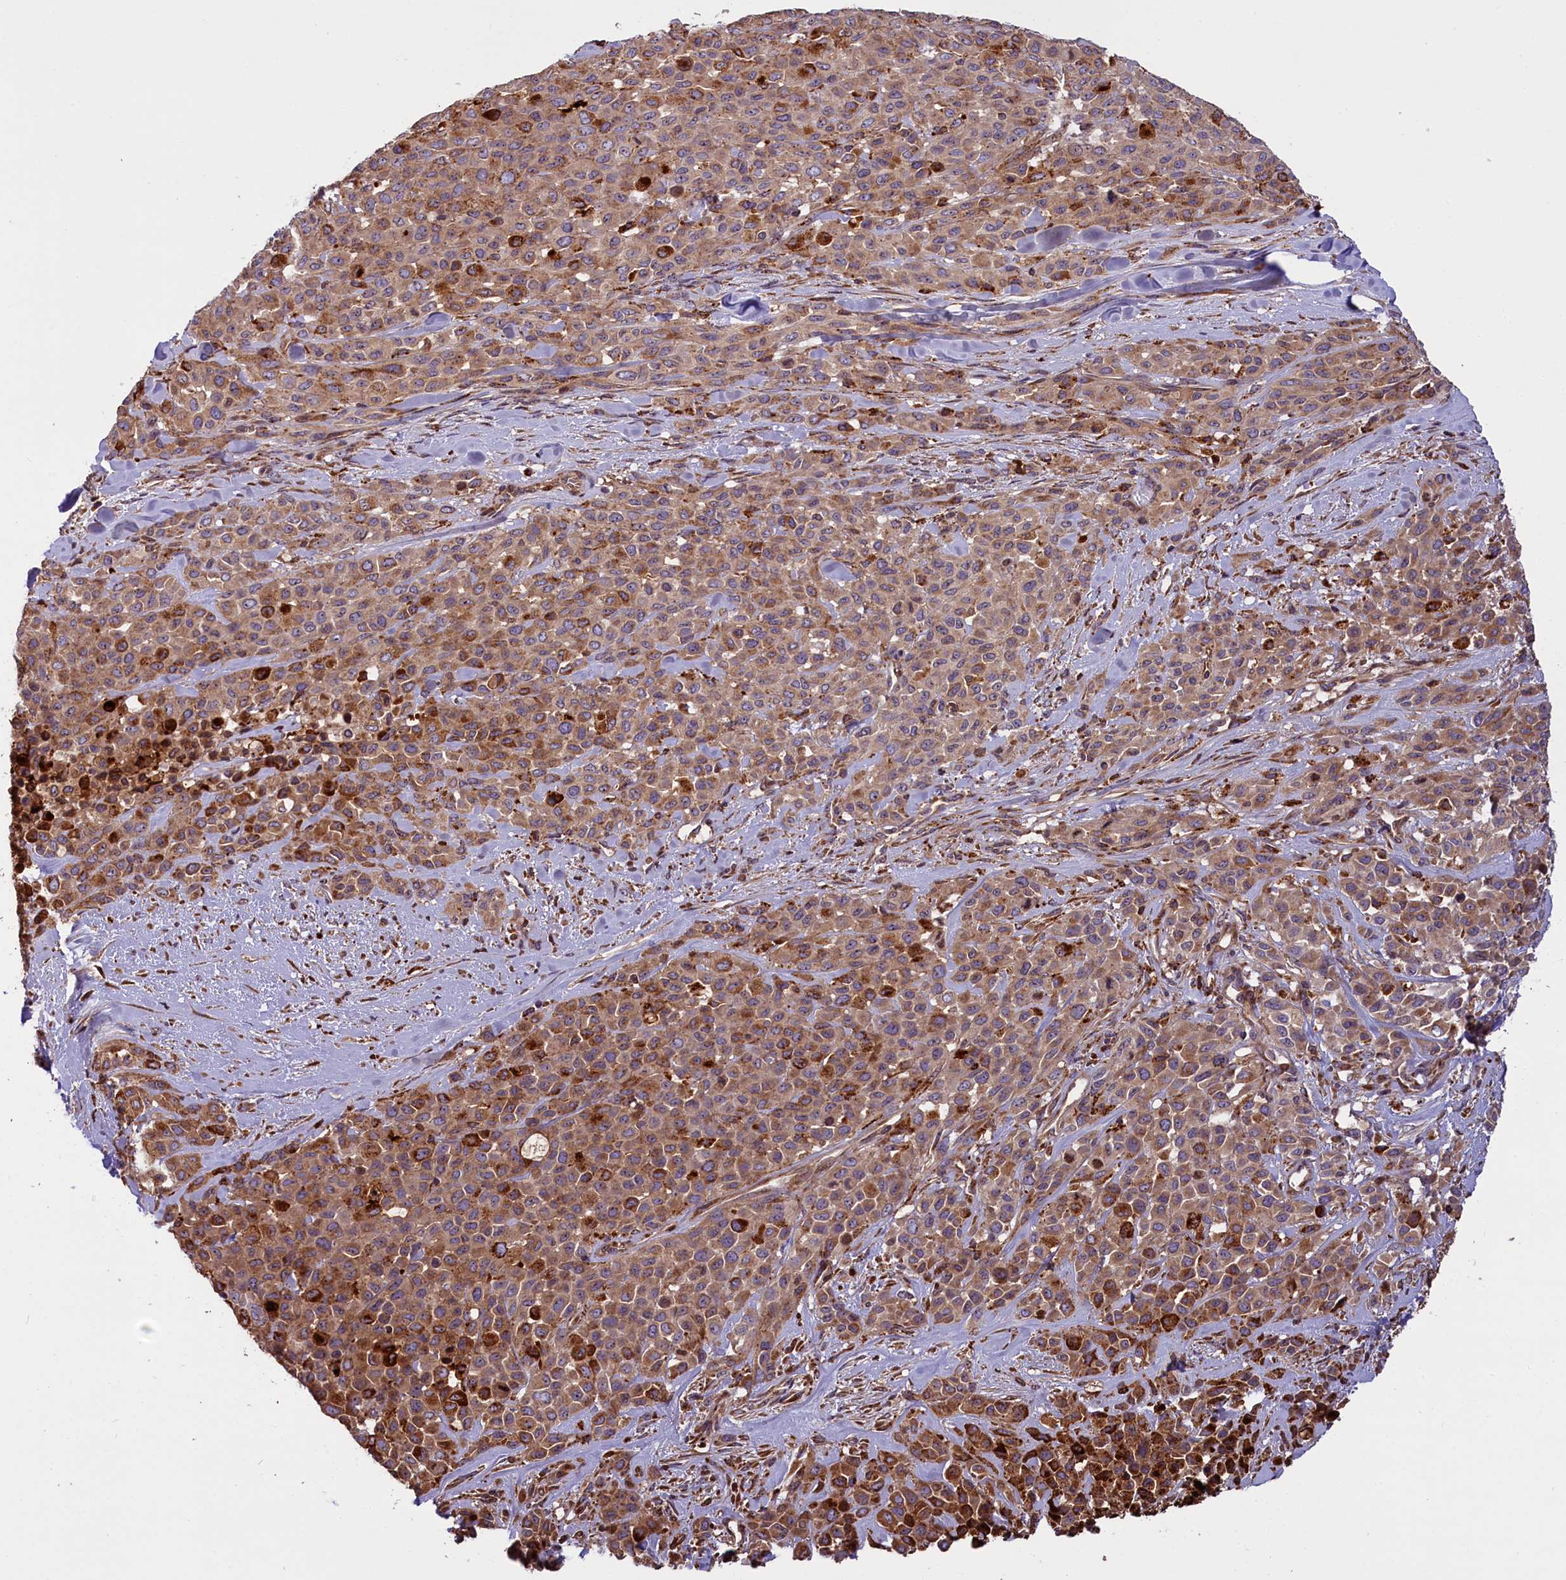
{"staining": {"intensity": "moderate", "quantity": ">75%", "location": "cytoplasmic/membranous"}, "tissue": "melanoma", "cell_type": "Tumor cells", "image_type": "cancer", "snomed": [{"axis": "morphology", "description": "Malignant melanoma, Metastatic site"}, {"axis": "topography", "description": "Skin"}], "caption": "The immunohistochemical stain highlights moderate cytoplasmic/membranous staining in tumor cells of melanoma tissue.", "gene": "FRY", "patient": {"sex": "female", "age": 81}}